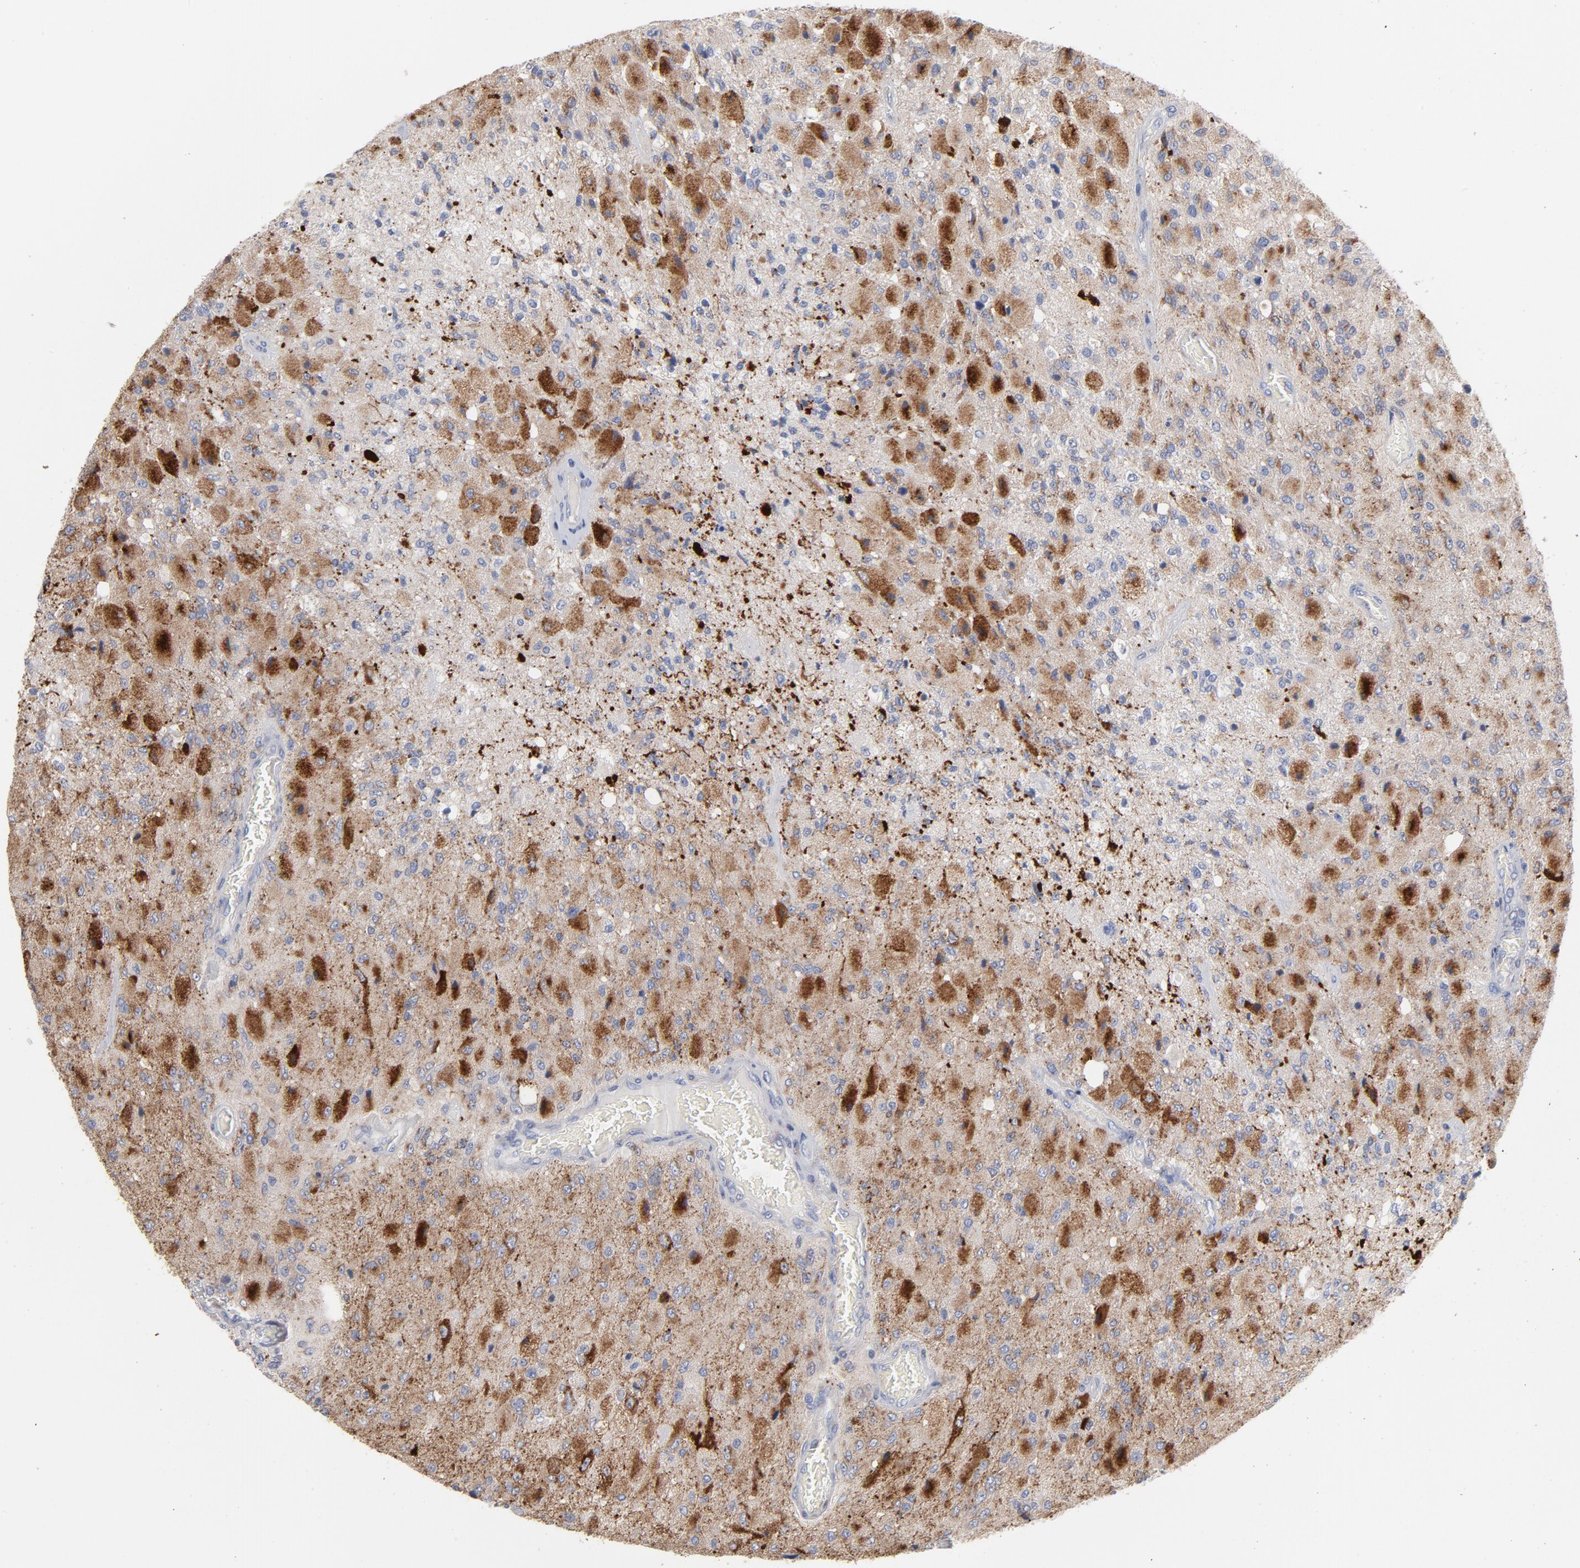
{"staining": {"intensity": "negative", "quantity": "none", "location": "none"}, "tissue": "glioma", "cell_type": "Tumor cells", "image_type": "cancer", "snomed": [{"axis": "morphology", "description": "Normal tissue, NOS"}, {"axis": "morphology", "description": "Glioma, malignant, High grade"}, {"axis": "topography", "description": "Cerebral cortex"}], "caption": "DAB (3,3'-diaminobenzidine) immunohistochemical staining of glioma reveals no significant positivity in tumor cells. (DAB (3,3'-diaminobenzidine) IHC visualized using brightfield microscopy, high magnification).", "gene": "CPE", "patient": {"sex": "male", "age": 77}}